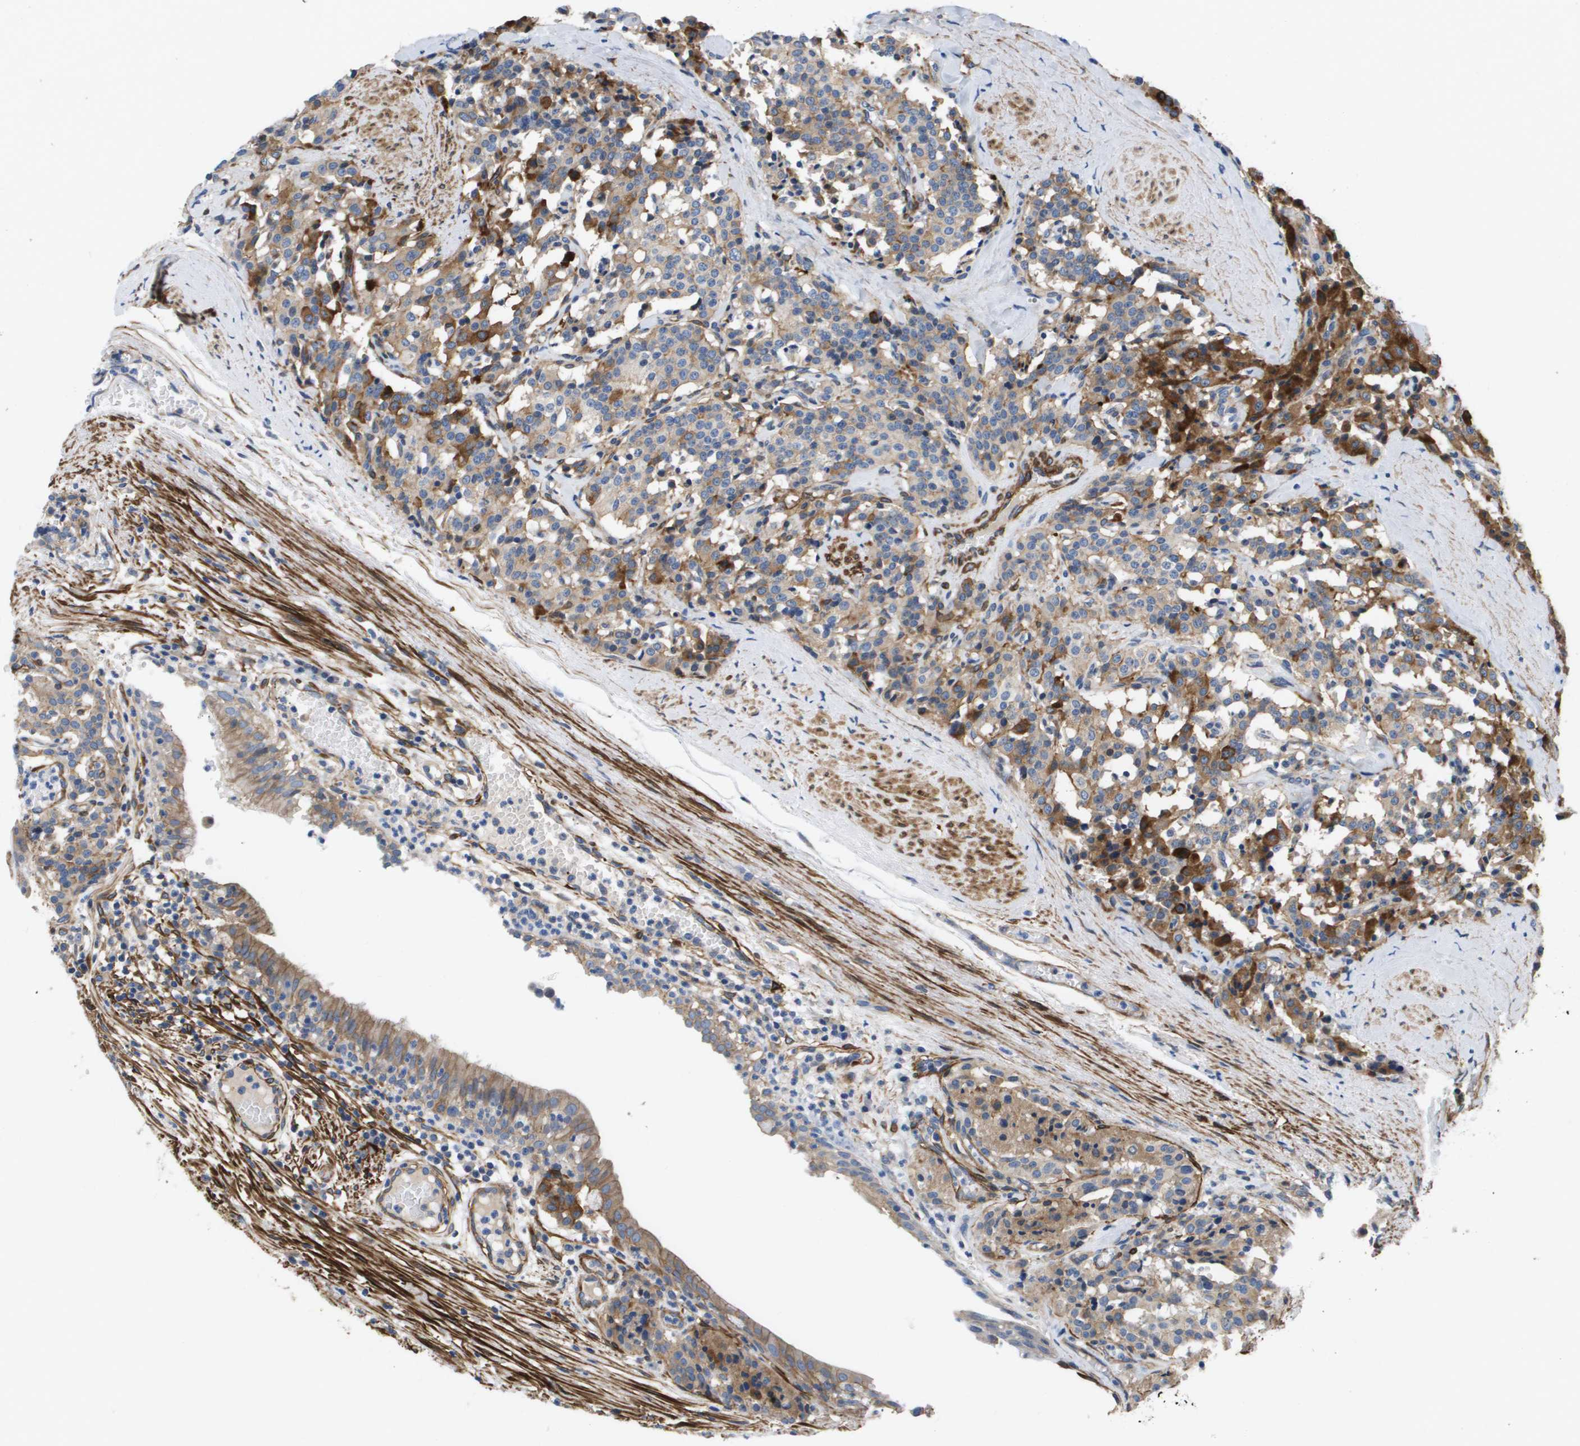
{"staining": {"intensity": "strong", "quantity": "25%-75%", "location": "cytoplasmic/membranous"}, "tissue": "carcinoid", "cell_type": "Tumor cells", "image_type": "cancer", "snomed": [{"axis": "morphology", "description": "Carcinoid, malignant, NOS"}, {"axis": "topography", "description": "Lung"}], "caption": "Carcinoid stained for a protein demonstrates strong cytoplasmic/membranous positivity in tumor cells. (Stains: DAB (3,3'-diaminobenzidine) in brown, nuclei in blue, Microscopy: brightfield microscopy at high magnification).", "gene": "LPP", "patient": {"sex": "male", "age": 30}}